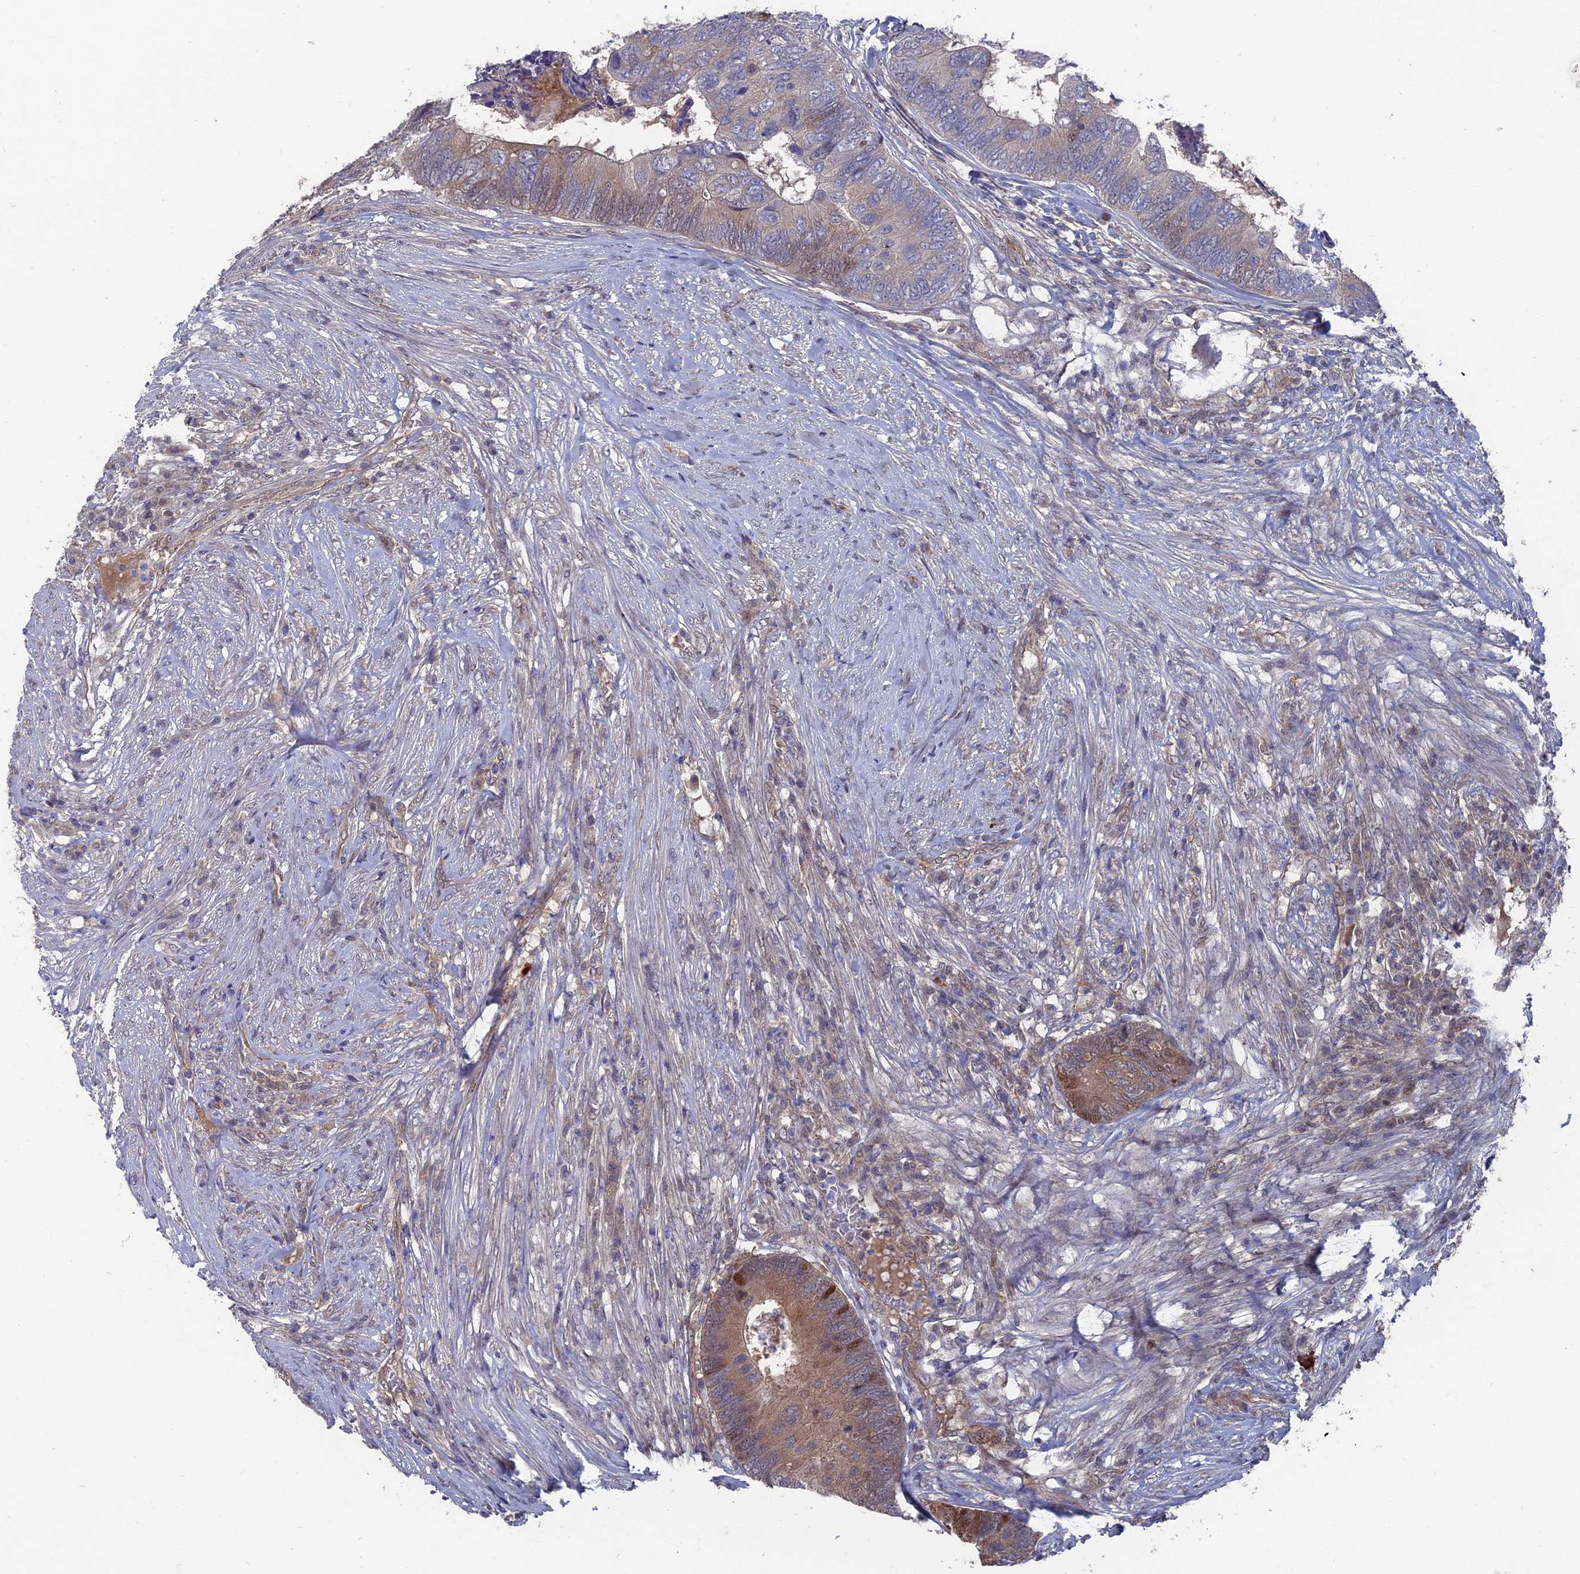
{"staining": {"intensity": "moderate", "quantity": "25%-75%", "location": "cytoplasmic/membranous,nuclear"}, "tissue": "colorectal cancer", "cell_type": "Tumor cells", "image_type": "cancer", "snomed": [{"axis": "morphology", "description": "Adenocarcinoma, NOS"}, {"axis": "topography", "description": "Colon"}], "caption": "Colorectal cancer stained for a protein (brown) demonstrates moderate cytoplasmic/membranous and nuclear positive expression in approximately 25%-75% of tumor cells.", "gene": "UNC5D", "patient": {"sex": "female", "age": 67}}